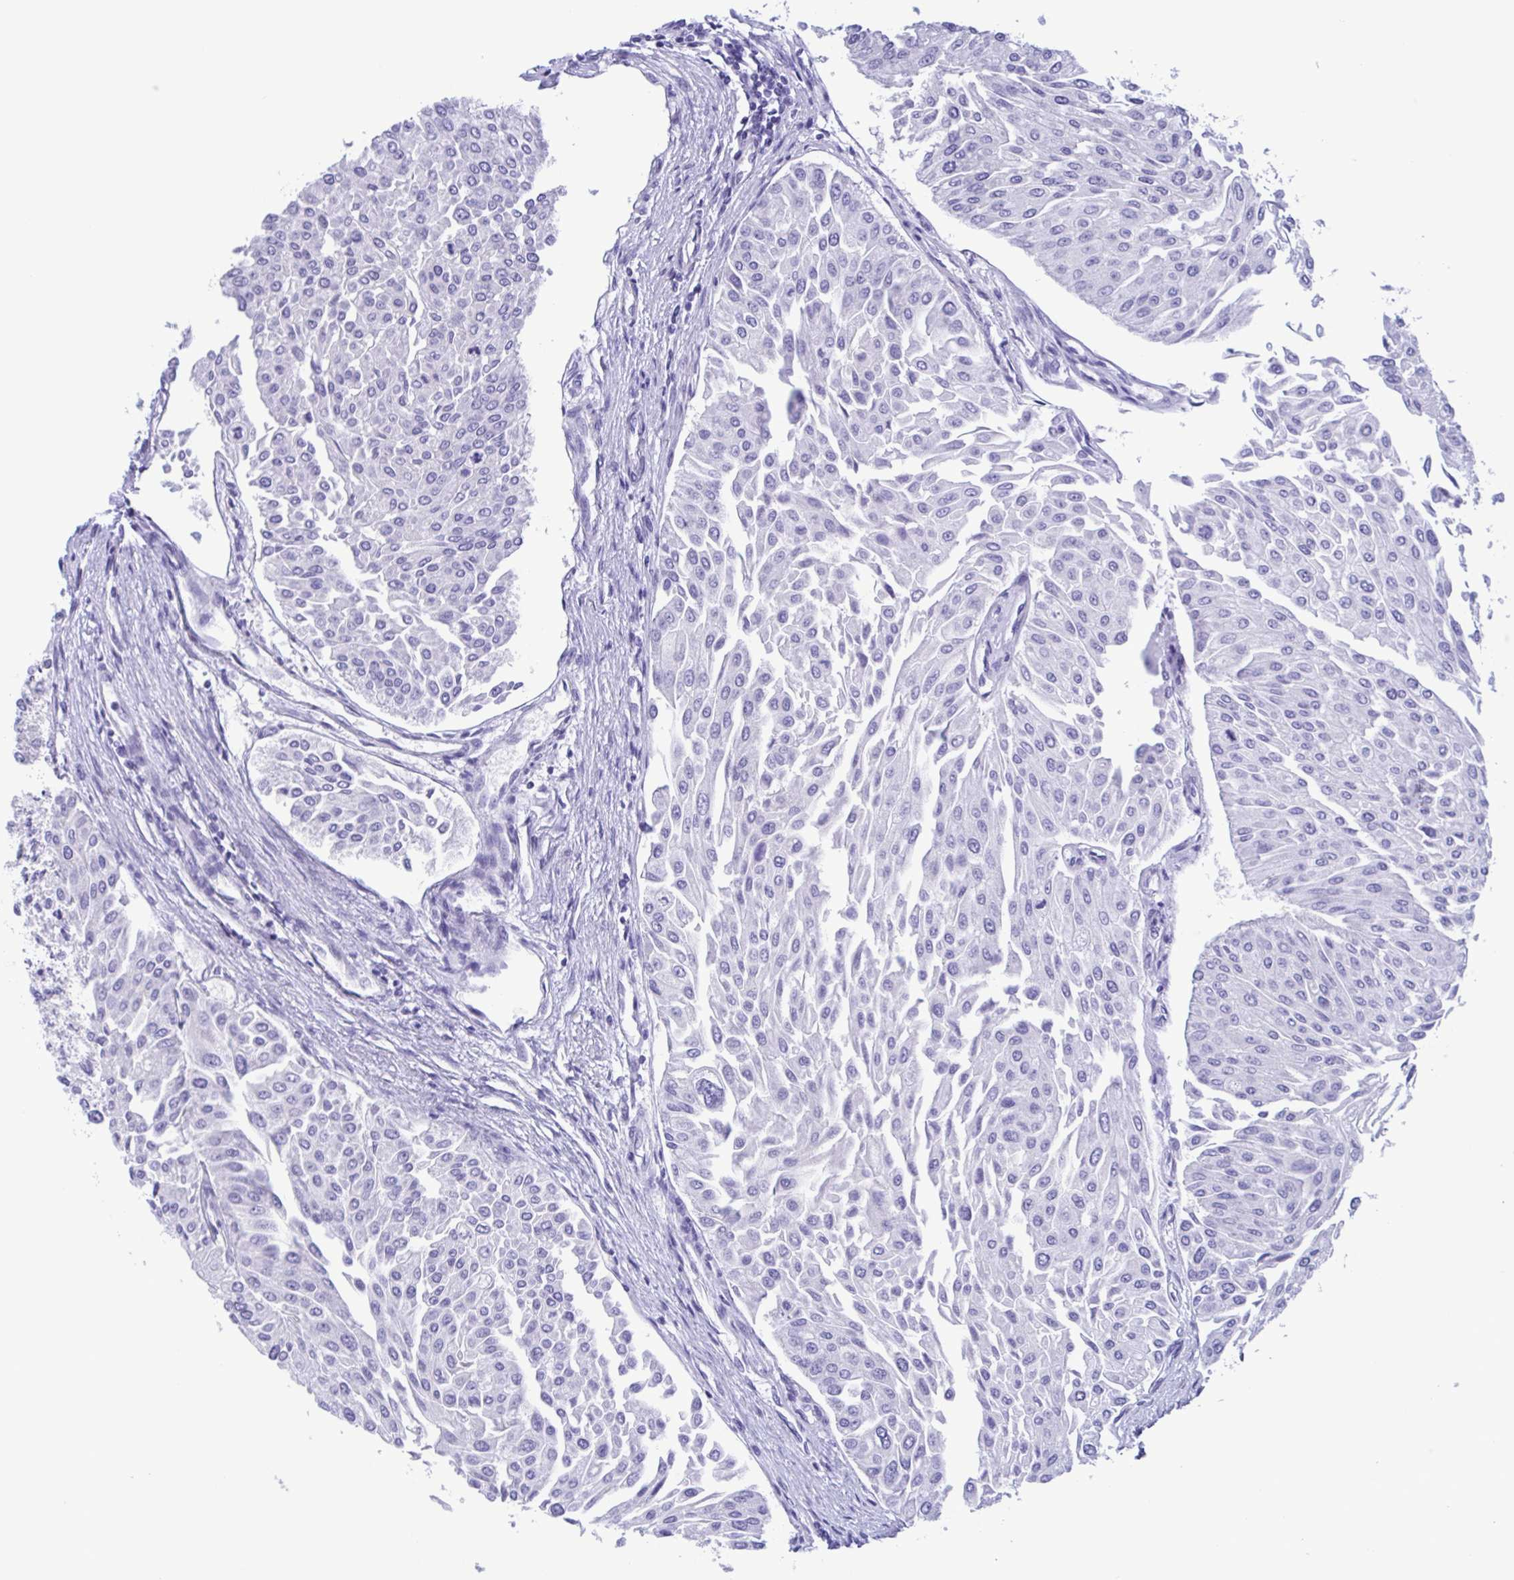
{"staining": {"intensity": "negative", "quantity": "none", "location": "none"}, "tissue": "urothelial cancer", "cell_type": "Tumor cells", "image_type": "cancer", "snomed": [{"axis": "morphology", "description": "Urothelial carcinoma, NOS"}, {"axis": "topography", "description": "Urinary bladder"}], "caption": "High power microscopy image of an immunohistochemistry (IHC) histopathology image of transitional cell carcinoma, revealing no significant staining in tumor cells. (DAB IHC with hematoxylin counter stain).", "gene": "TSPY2", "patient": {"sex": "male", "age": 67}}